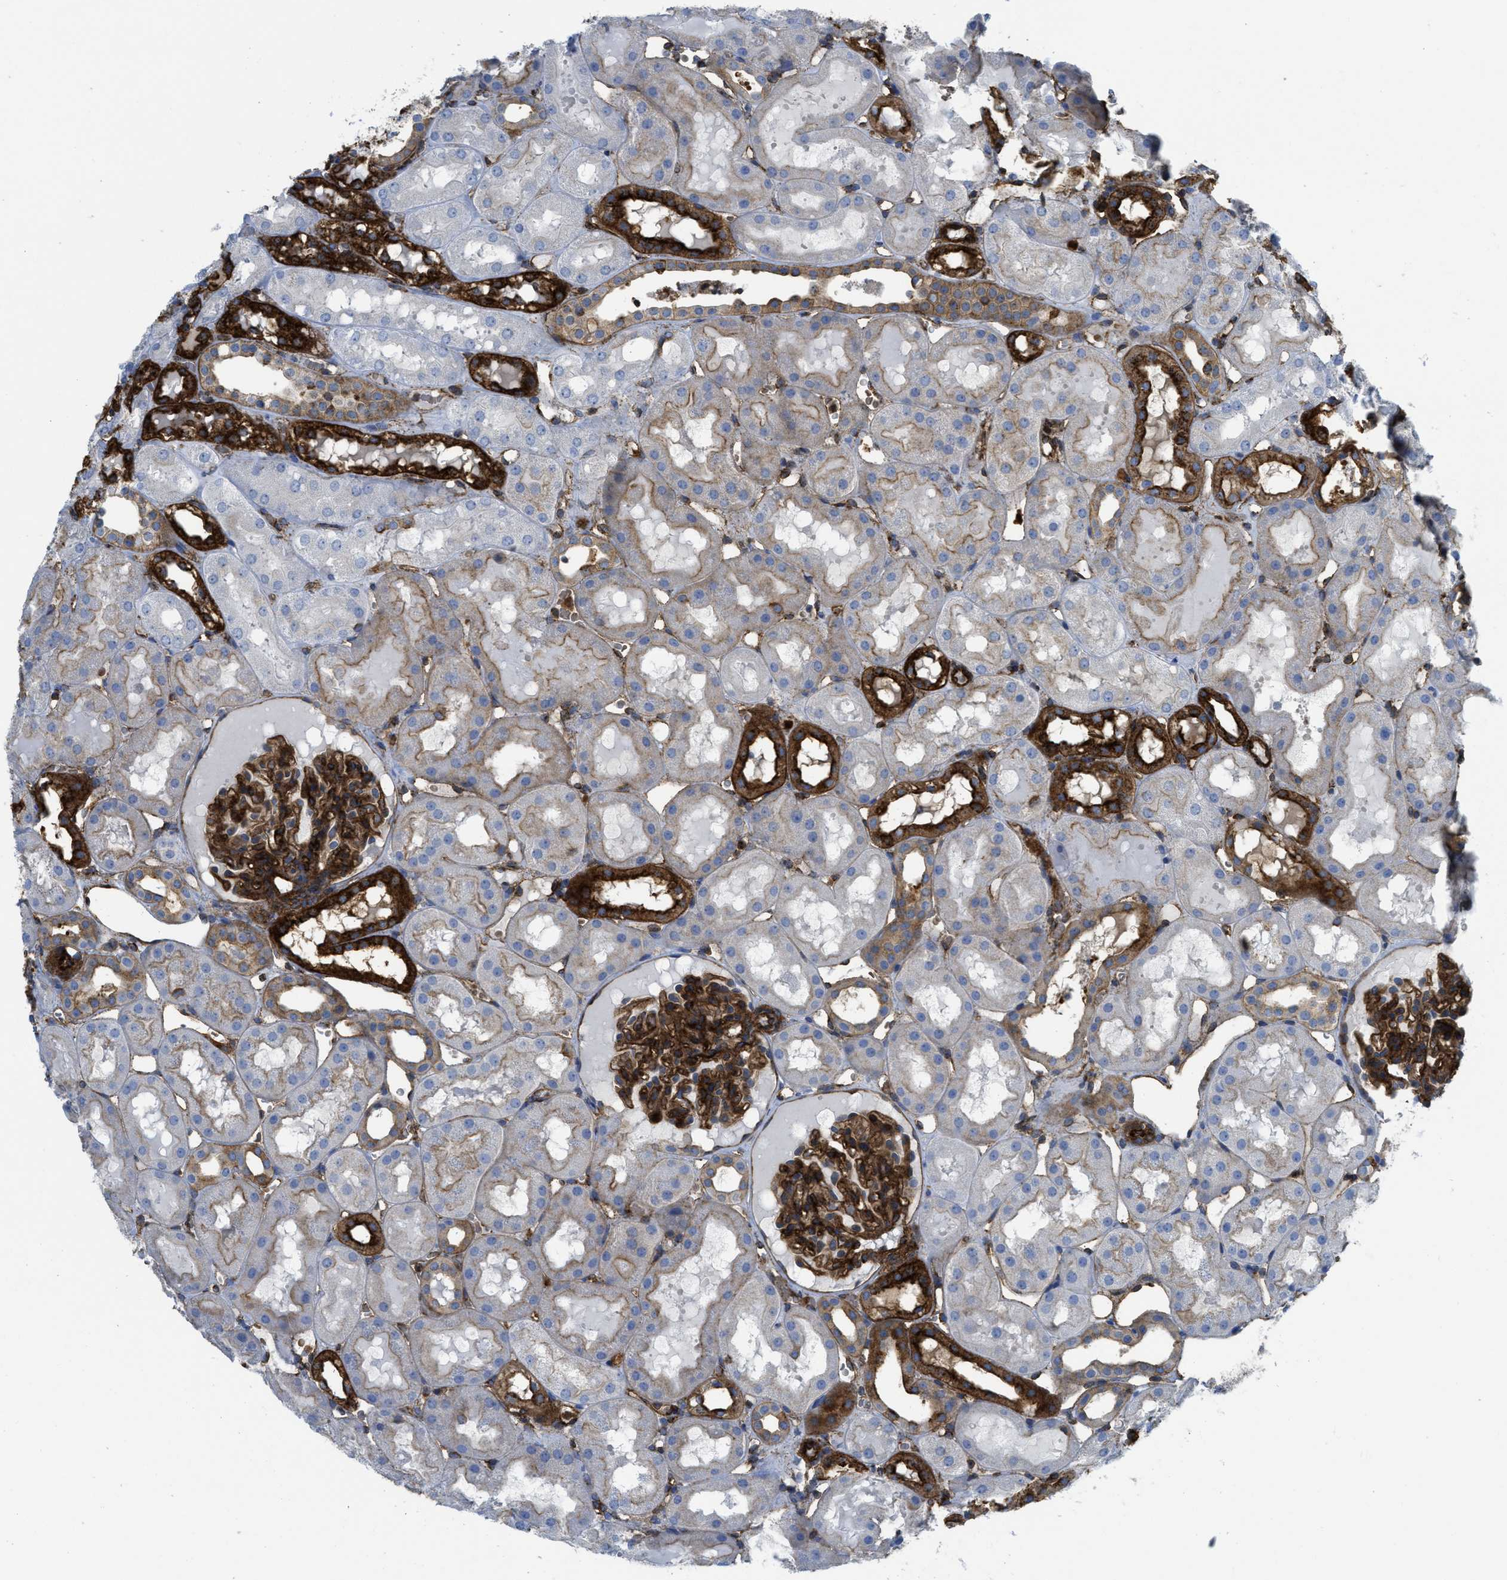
{"staining": {"intensity": "strong", "quantity": ">75%", "location": "cytoplasmic/membranous"}, "tissue": "kidney", "cell_type": "Cells in glomeruli", "image_type": "normal", "snomed": [{"axis": "morphology", "description": "Normal tissue, NOS"}, {"axis": "topography", "description": "Kidney"}, {"axis": "topography", "description": "Urinary bladder"}], "caption": "The histopathology image shows immunohistochemical staining of normal kidney. There is strong cytoplasmic/membranous positivity is seen in approximately >75% of cells in glomeruli.", "gene": "HIP1", "patient": {"sex": "male", "age": 16}}